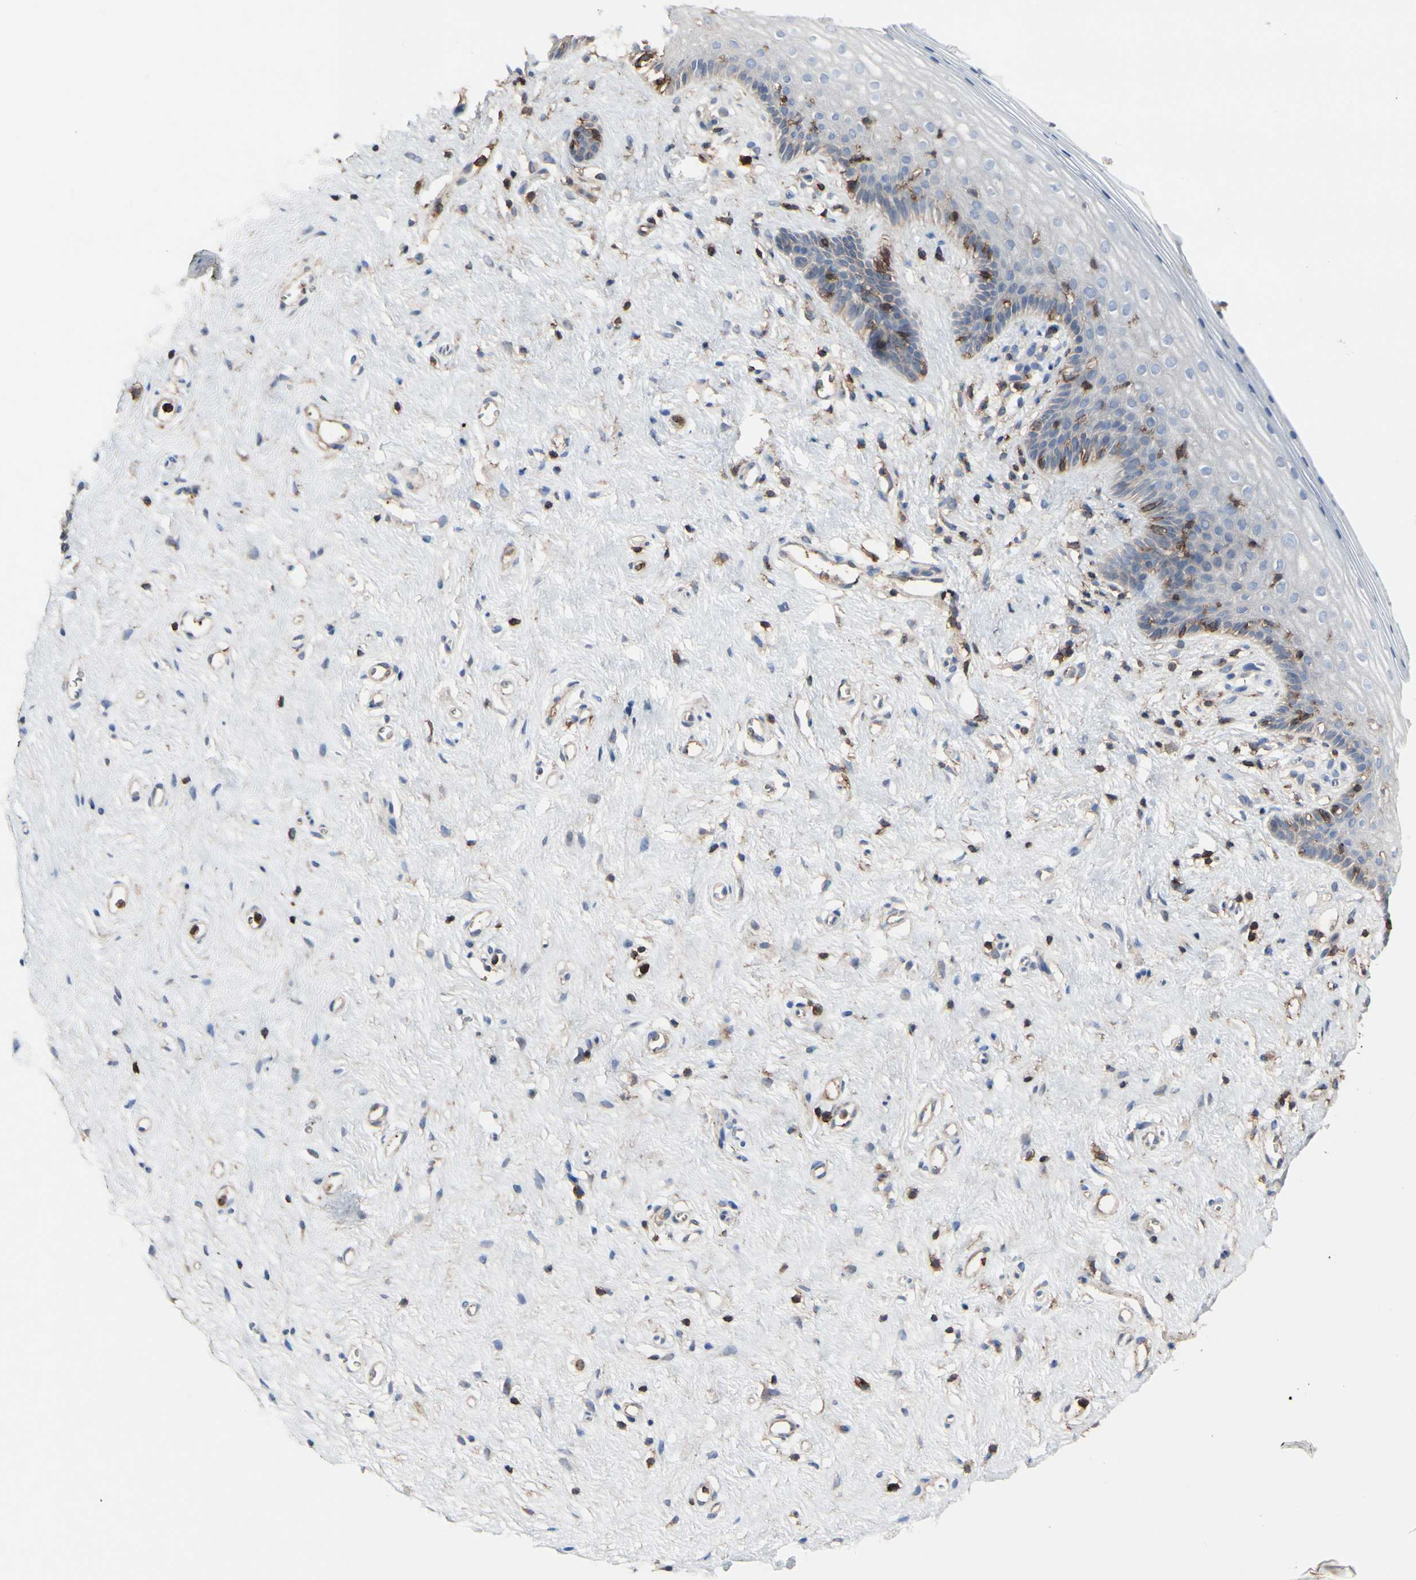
{"staining": {"intensity": "weak", "quantity": "<25%", "location": "cytoplasmic/membranous"}, "tissue": "vagina", "cell_type": "Squamous epithelial cells", "image_type": "normal", "snomed": [{"axis": "morphology", "description": "Normal tissue, NOS"}, {"axis": "topography", "description": "Vagina"}], "caption": "This is a photomicrograph of IHC staining of benign vagina, which shows no positivity in squamous epithelial cells.", "gene": "ANXA6", "patient": {"sex": "female", "age": 44}}